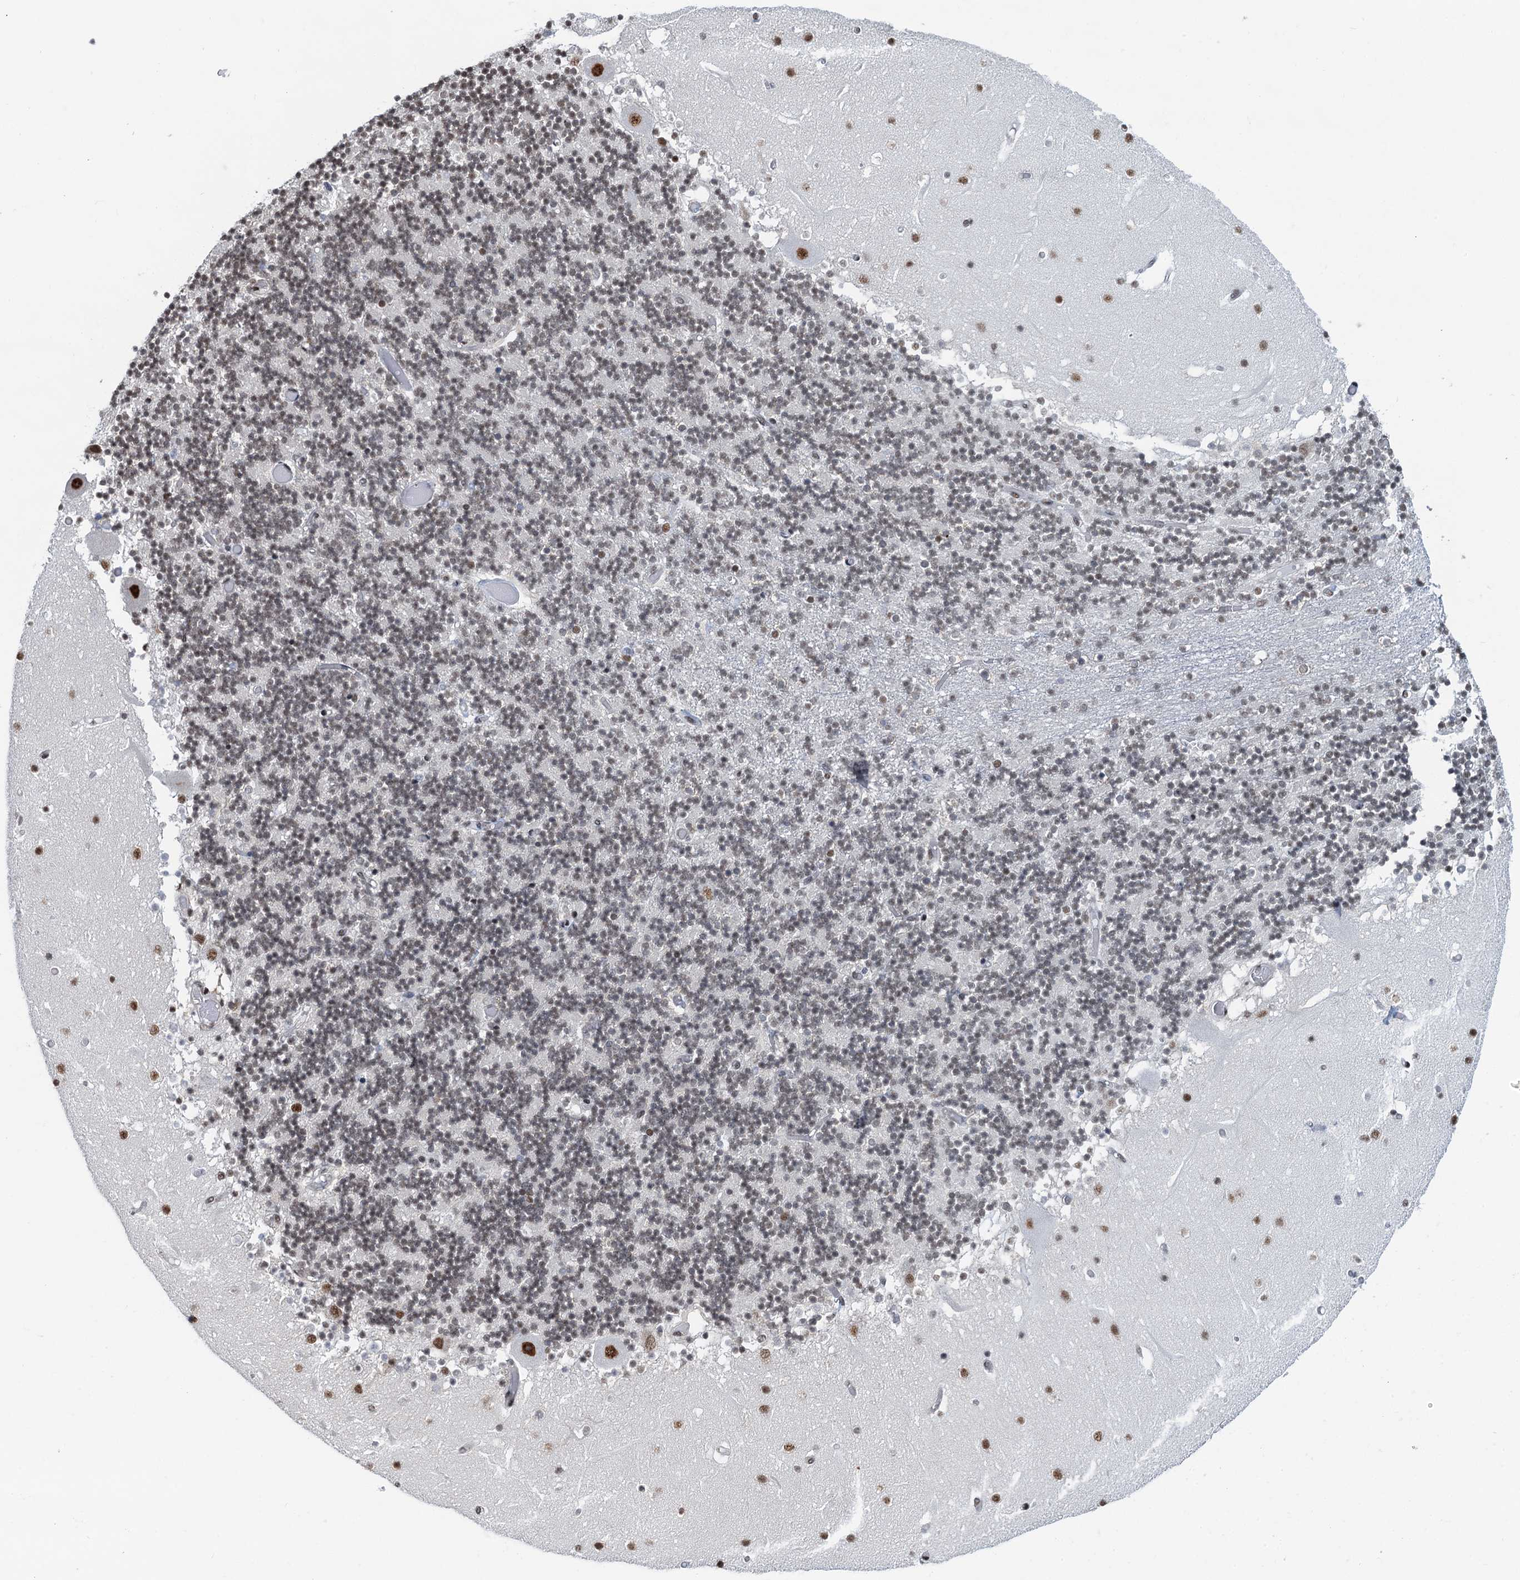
{"staining": {"intensity": "moderate", "quantity": "25%-75%", "location": "nuclear"}, "tissue": "cerebellum", "cell_type": "Cells in granular layer", "image_type": "normal", "snomed": [{"axis": "morphology", "description": "Normal tissue, NOS"}, {"axis": "topography", "description": "Cerebellum"}], "caption": "Cells in granular layer display medium levels of moderate nuclear expression in about 25%-75% of cells in benign human cerebellum.", "gene": "ZNF609", "patient": {"sex": "female", "age": 28}}